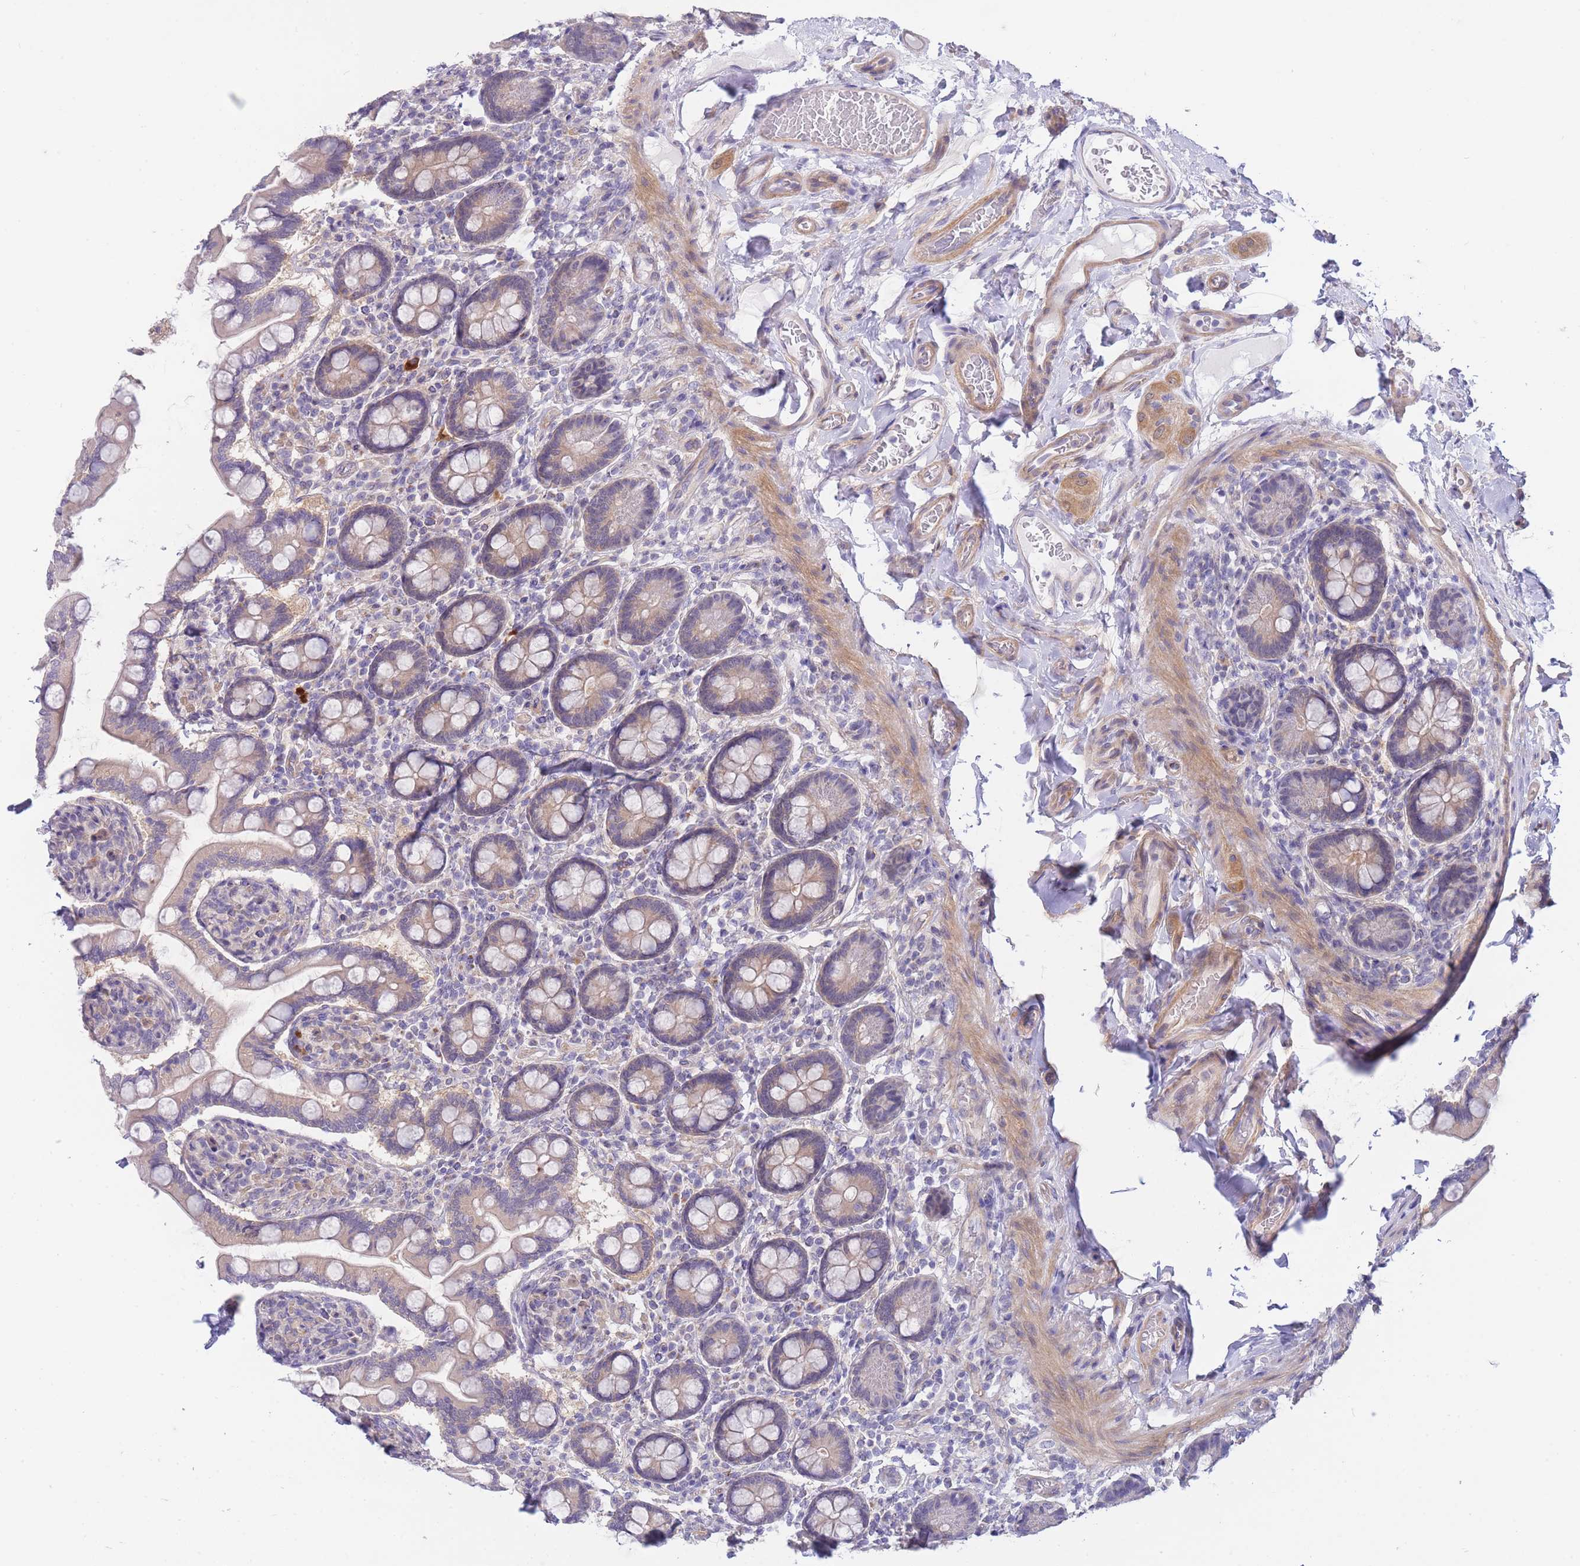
{"staining": {"intensity": "moderate", "quantity": ">75%", "location": "cytoplasmic/membranous"}, "tissue": "small intestine", "cell_type": "Glandular cells", "image_type": "normal", "snomed": [{"axis": "morphology", "description": "Normal tissue, NOS"}, {"axis": "topography", "description": "Small intestine"}], "caption": "This micrograph demonstrates immunohistochemistry (IHC) staining of normal human small intestine, with medium moderate cytoplasmic/membranous positivity in approximately >75% of glandular cells.", "gene": "SUGT1", "patient": {"sex": "female", "age": 64}}